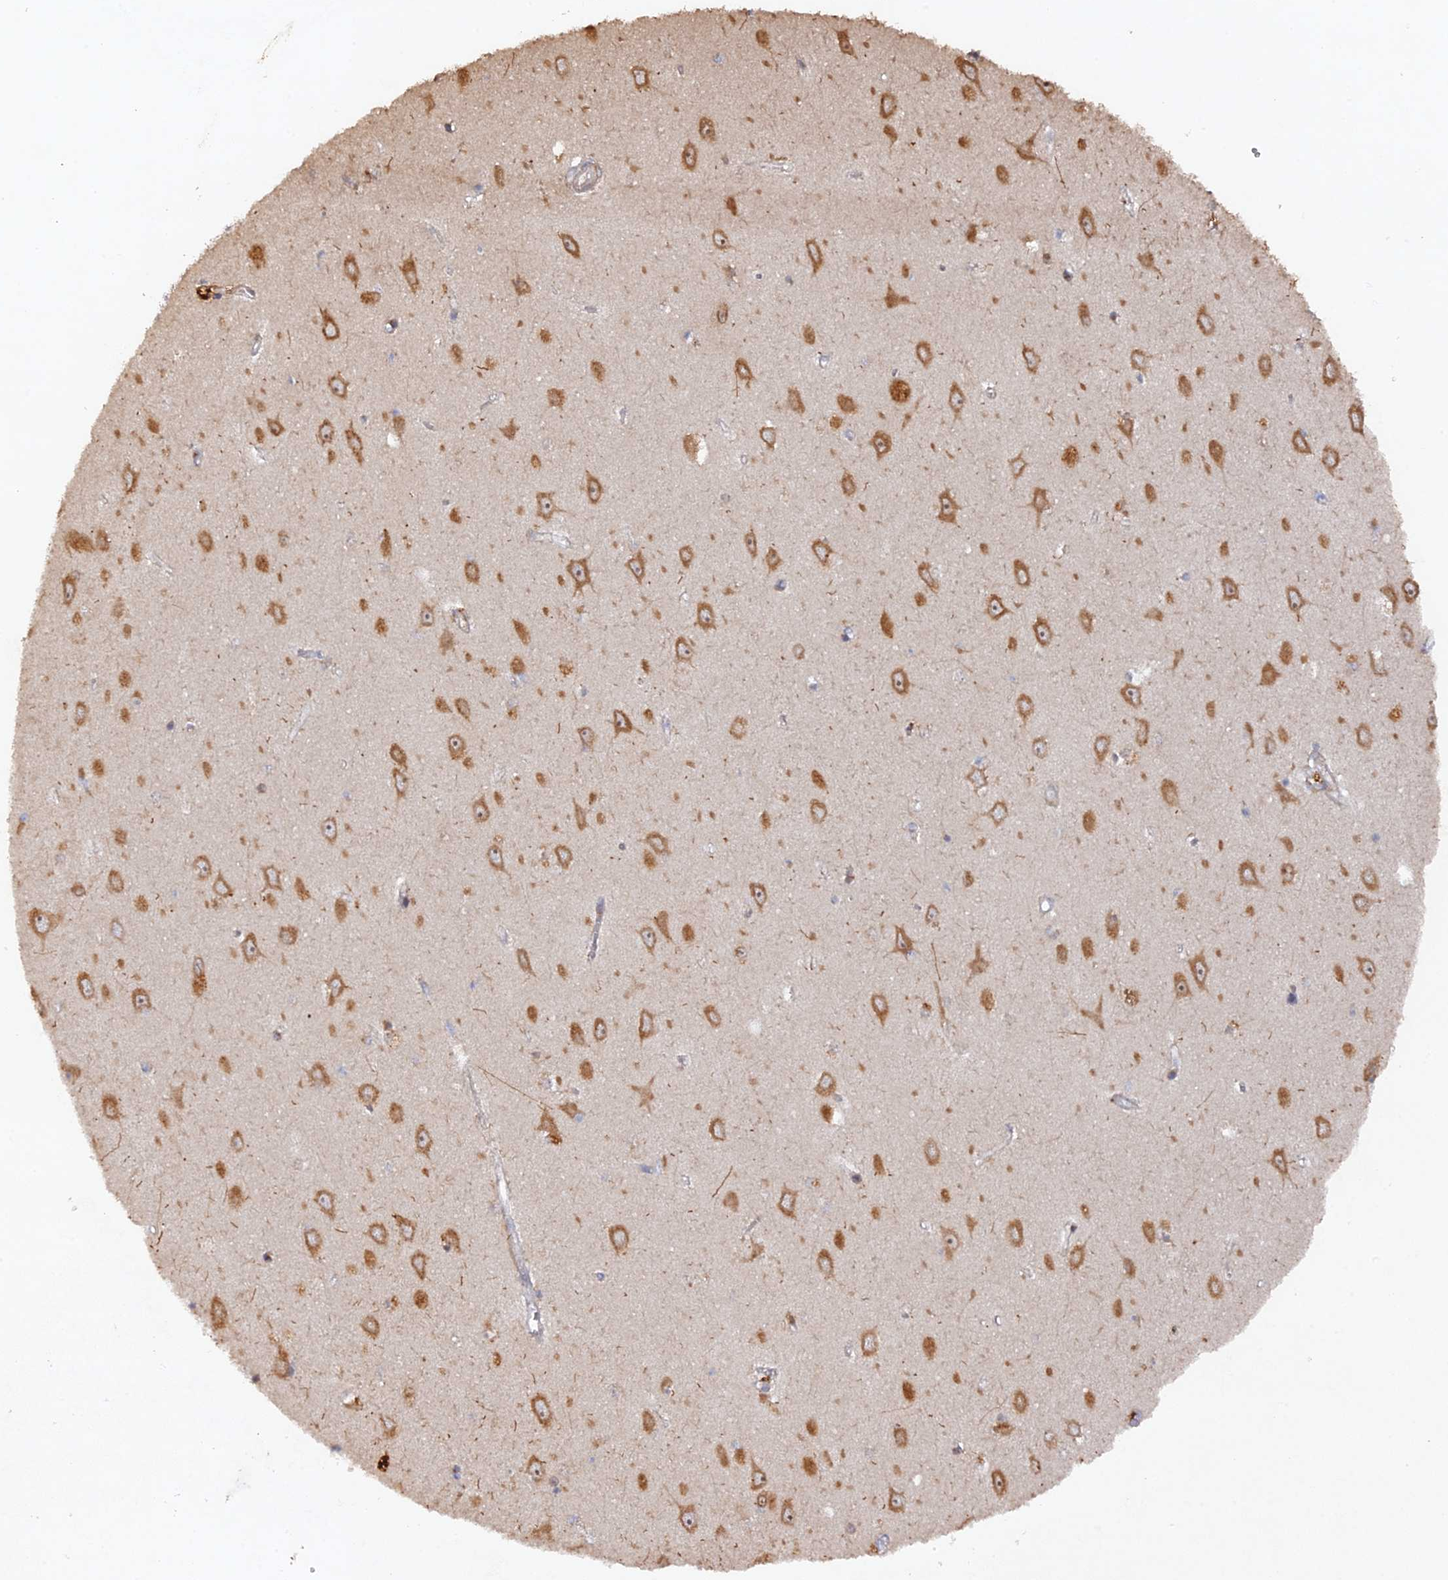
{"staining": {"intensity": "weak", "quantity": "25%-75%", "location": "cytoplasmic/membranous"}, "tissue": "hippocampus", "cell_type": "Glial cells", "image_type": "normal", "snomed": [{"axis": "morphology", "description": "Normal tissue, NOS"}, {"axis": "topography", "description": "Hippocampus"}], "caption": "DAB (3,3'-diaminobenzidine) immunohistochemical staining of normal hippocampus displays weak cytoplasmic/membranous protein staining in about 25%-75% of glial cells.", "gene": "VPS37C", "patient": {"sex": "female", "age": 64}}